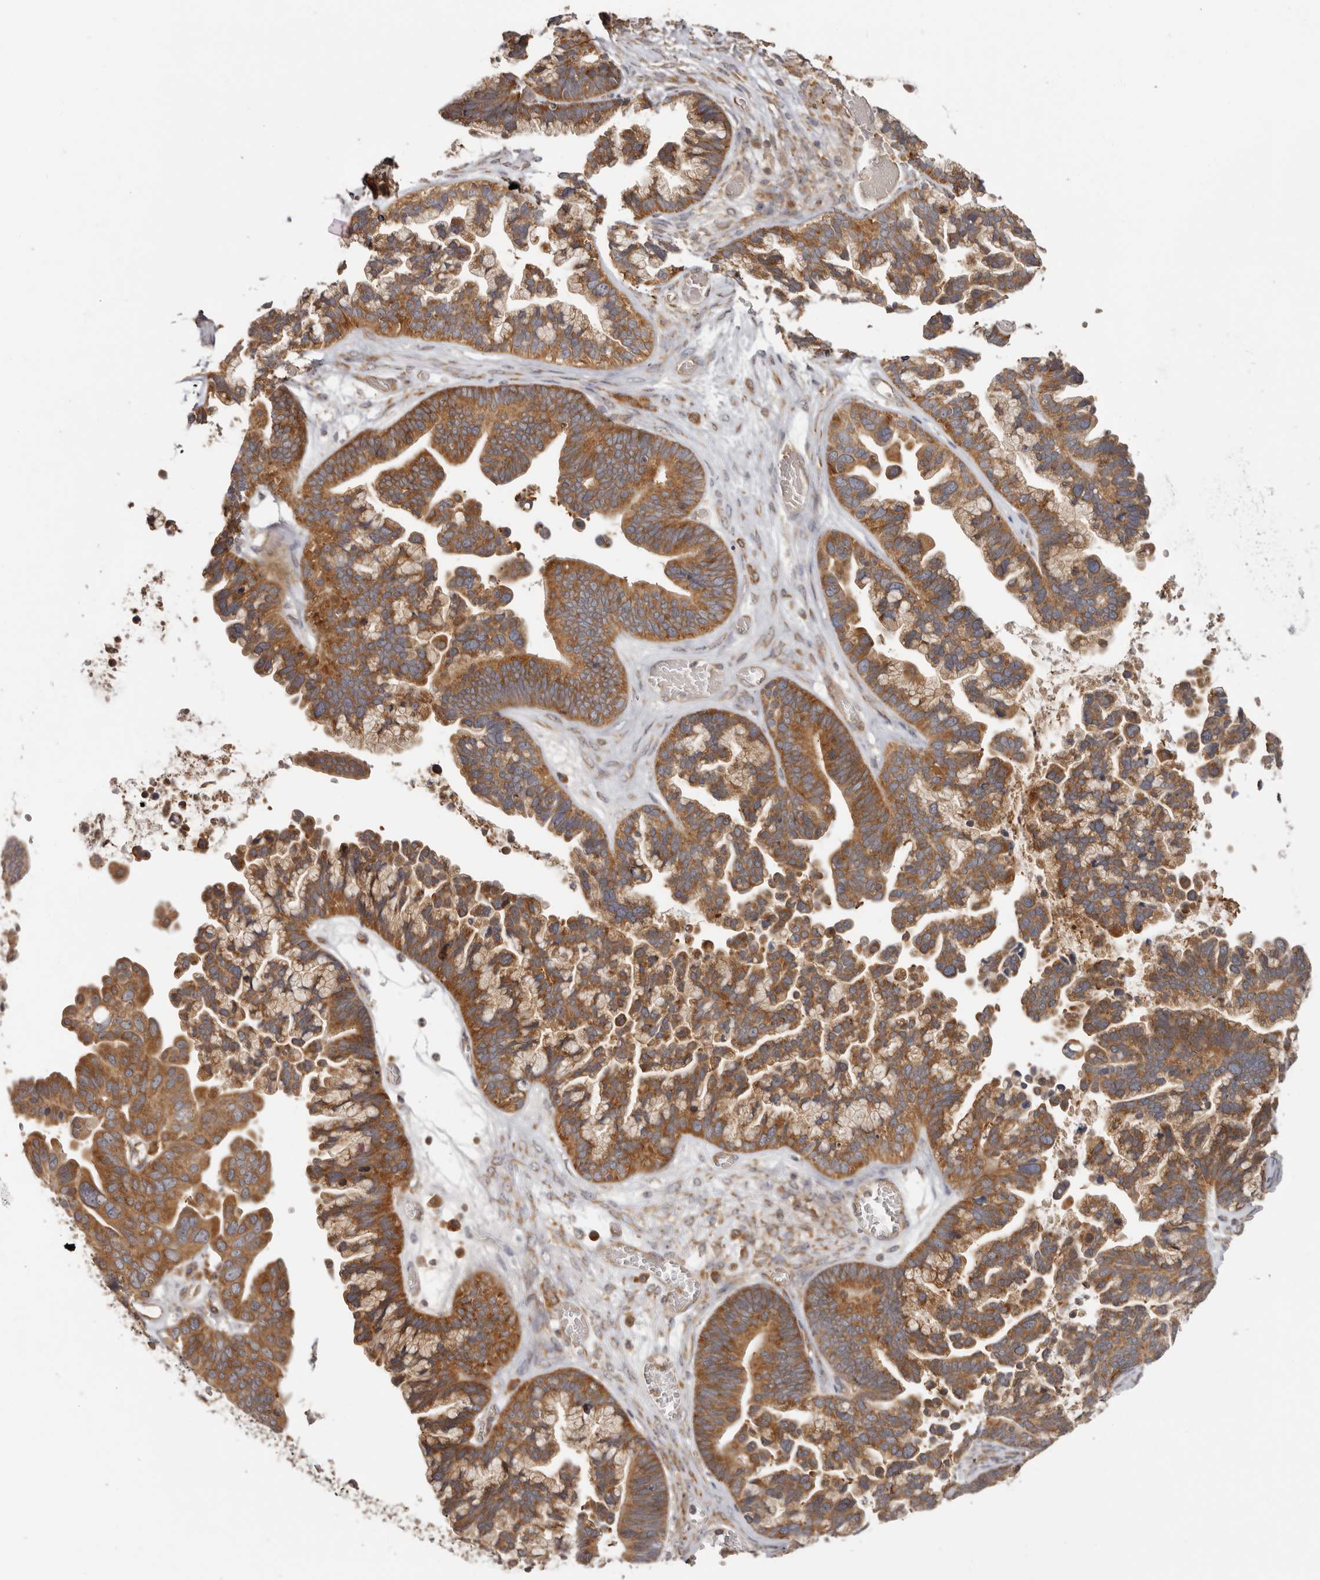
{"staining": {"intensity": "strong", "quantity": ">75%", "location": "cytoplasmic/membranous"}, "tissue": "ovarian cancer", "cell_type": "Tumor cells", "image_type": "cancer", "snomed": [{"axis": "morphology", "description": "Cystadenocarcinoma, serous, NOS"}, {"axis": "topography", "description": "Ovary"}], "caption": "Tumor cells display high levels of strong cytoplasmic/membranous staining in approximately >75% of cells in ovarian cancer (serous cystadenocarcinoma).", "gene": "EEF1E1", "patient": {"sex": "female", "age": 56}}